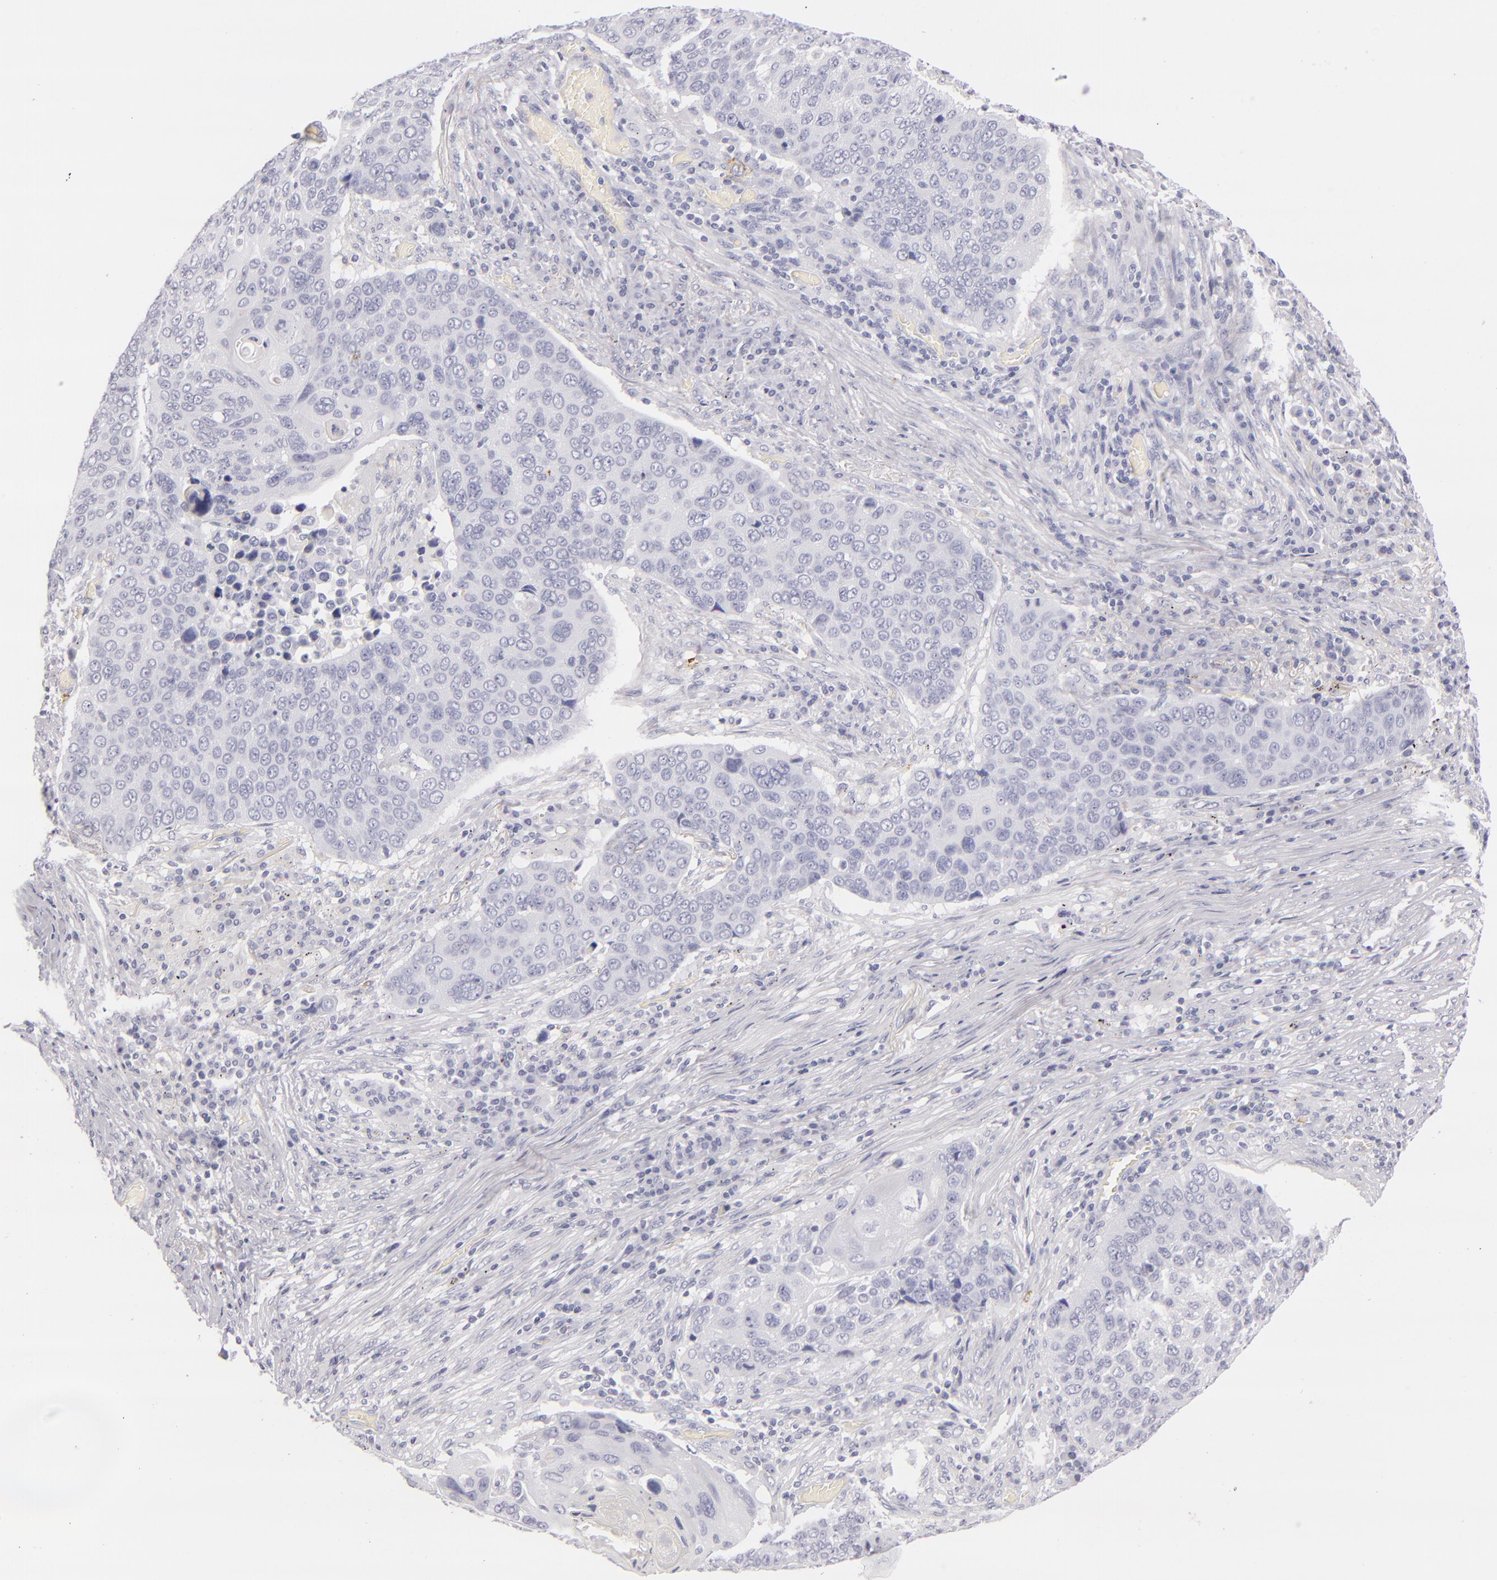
{"staining": {"intensity": "negative", "quantity": "none", "location": "none"}, "tissue": "lung cancer", "cell_type": "Tumor cells", "image_type": "cancer", "snomed": [{"axis": "morphology", "description": "Squamous cell carcinoma, NOS"}, {"axis": "topography", "description": "Lung"}], "caption": "Immunohistochemistry image of neoplastic tissue: lung cancer (squamous cell carcinoma) stained with DAB demonstrates no significant protein staining in tumor cells.", "gene": "CD207", "patient": {"sex": "male", "age": 68}}